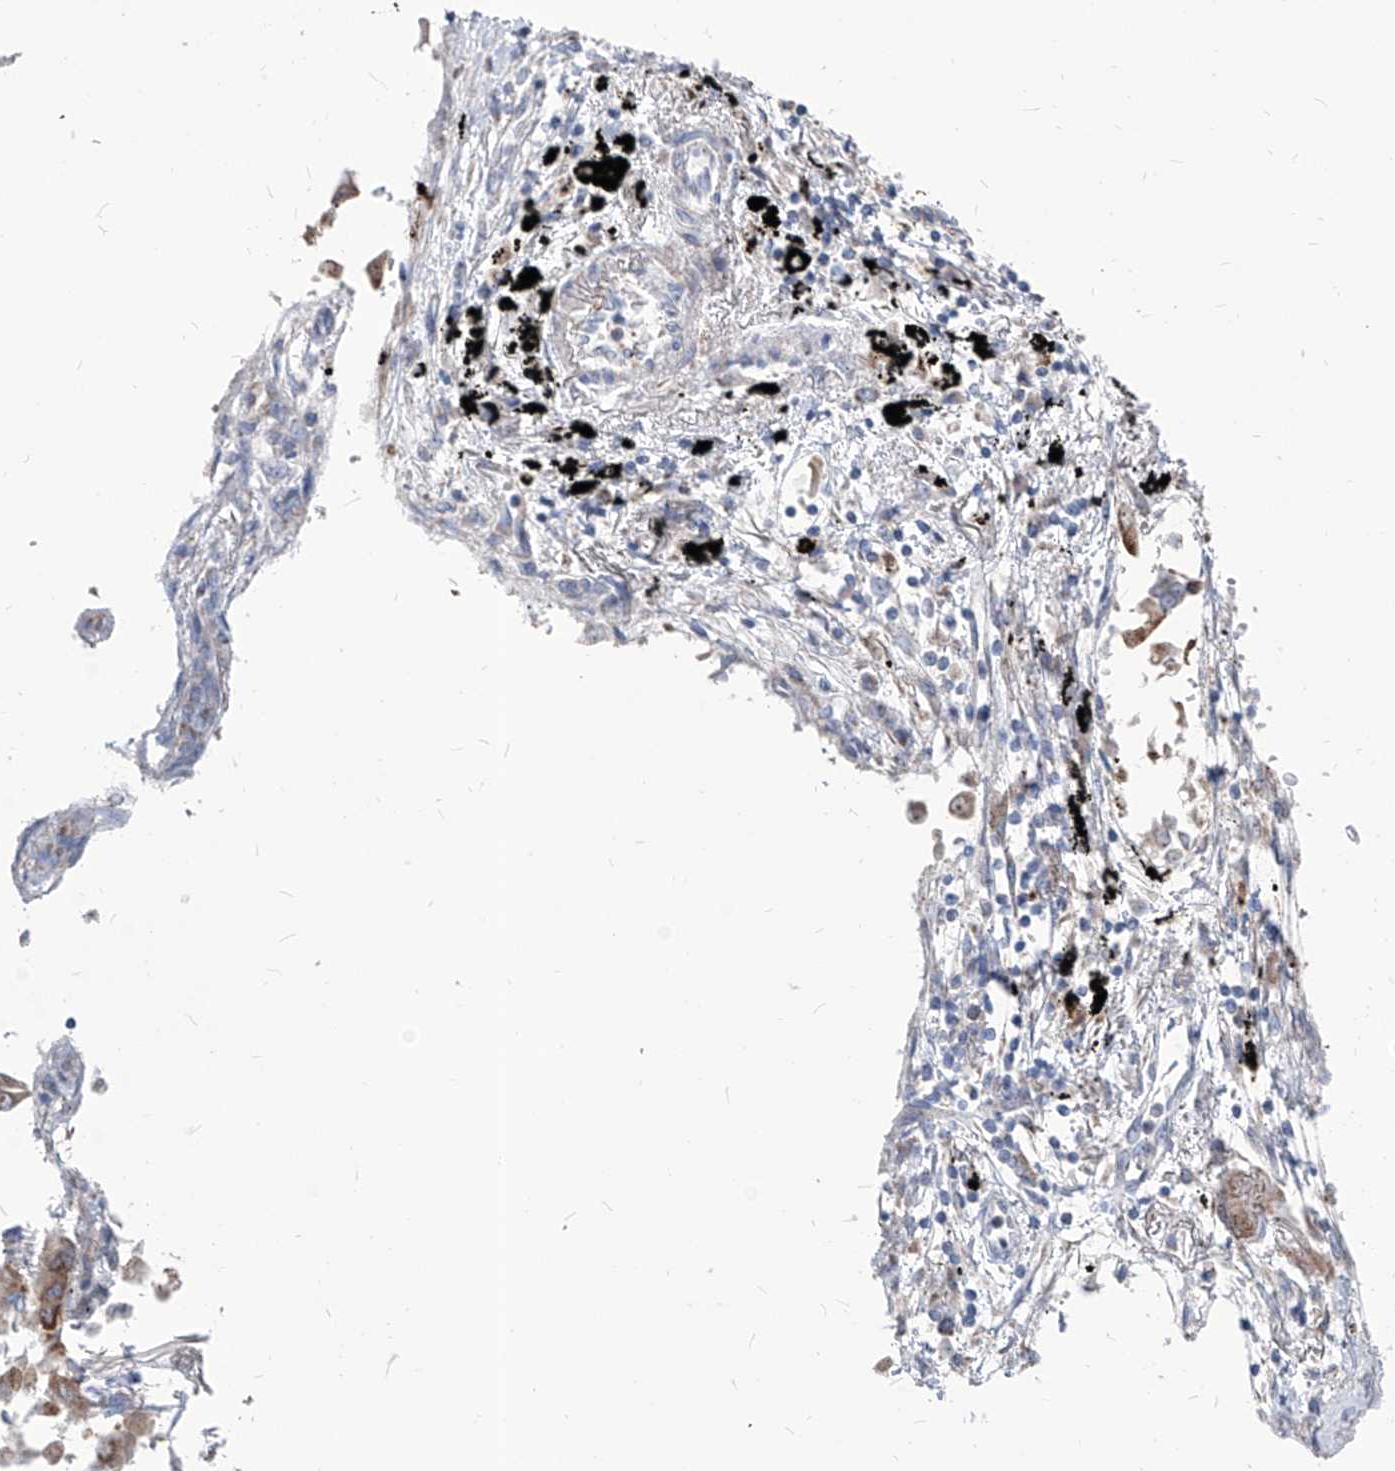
{"staining": {"intensity": "moderate", "quantity": ">75%", "location": "cytoplasmic/membranous"}, "tissue": "lung cancer", "cell_type": "Tumor cells", "image_type": "cancer", "snomed": [{"axis": "morphology", "description": "Adenocarcinoma, NOS"}, {"axis": "topography", "description": "Lung"}], "caption": "Immunohistochemical staining of human adenocarcinoma (lung) exhibits moderate cytoplasmic/membranous protein expression in approximately >75% of tumor cells.", "gene": "AGPS", "patient": {"sex": "female", "age": 67}}